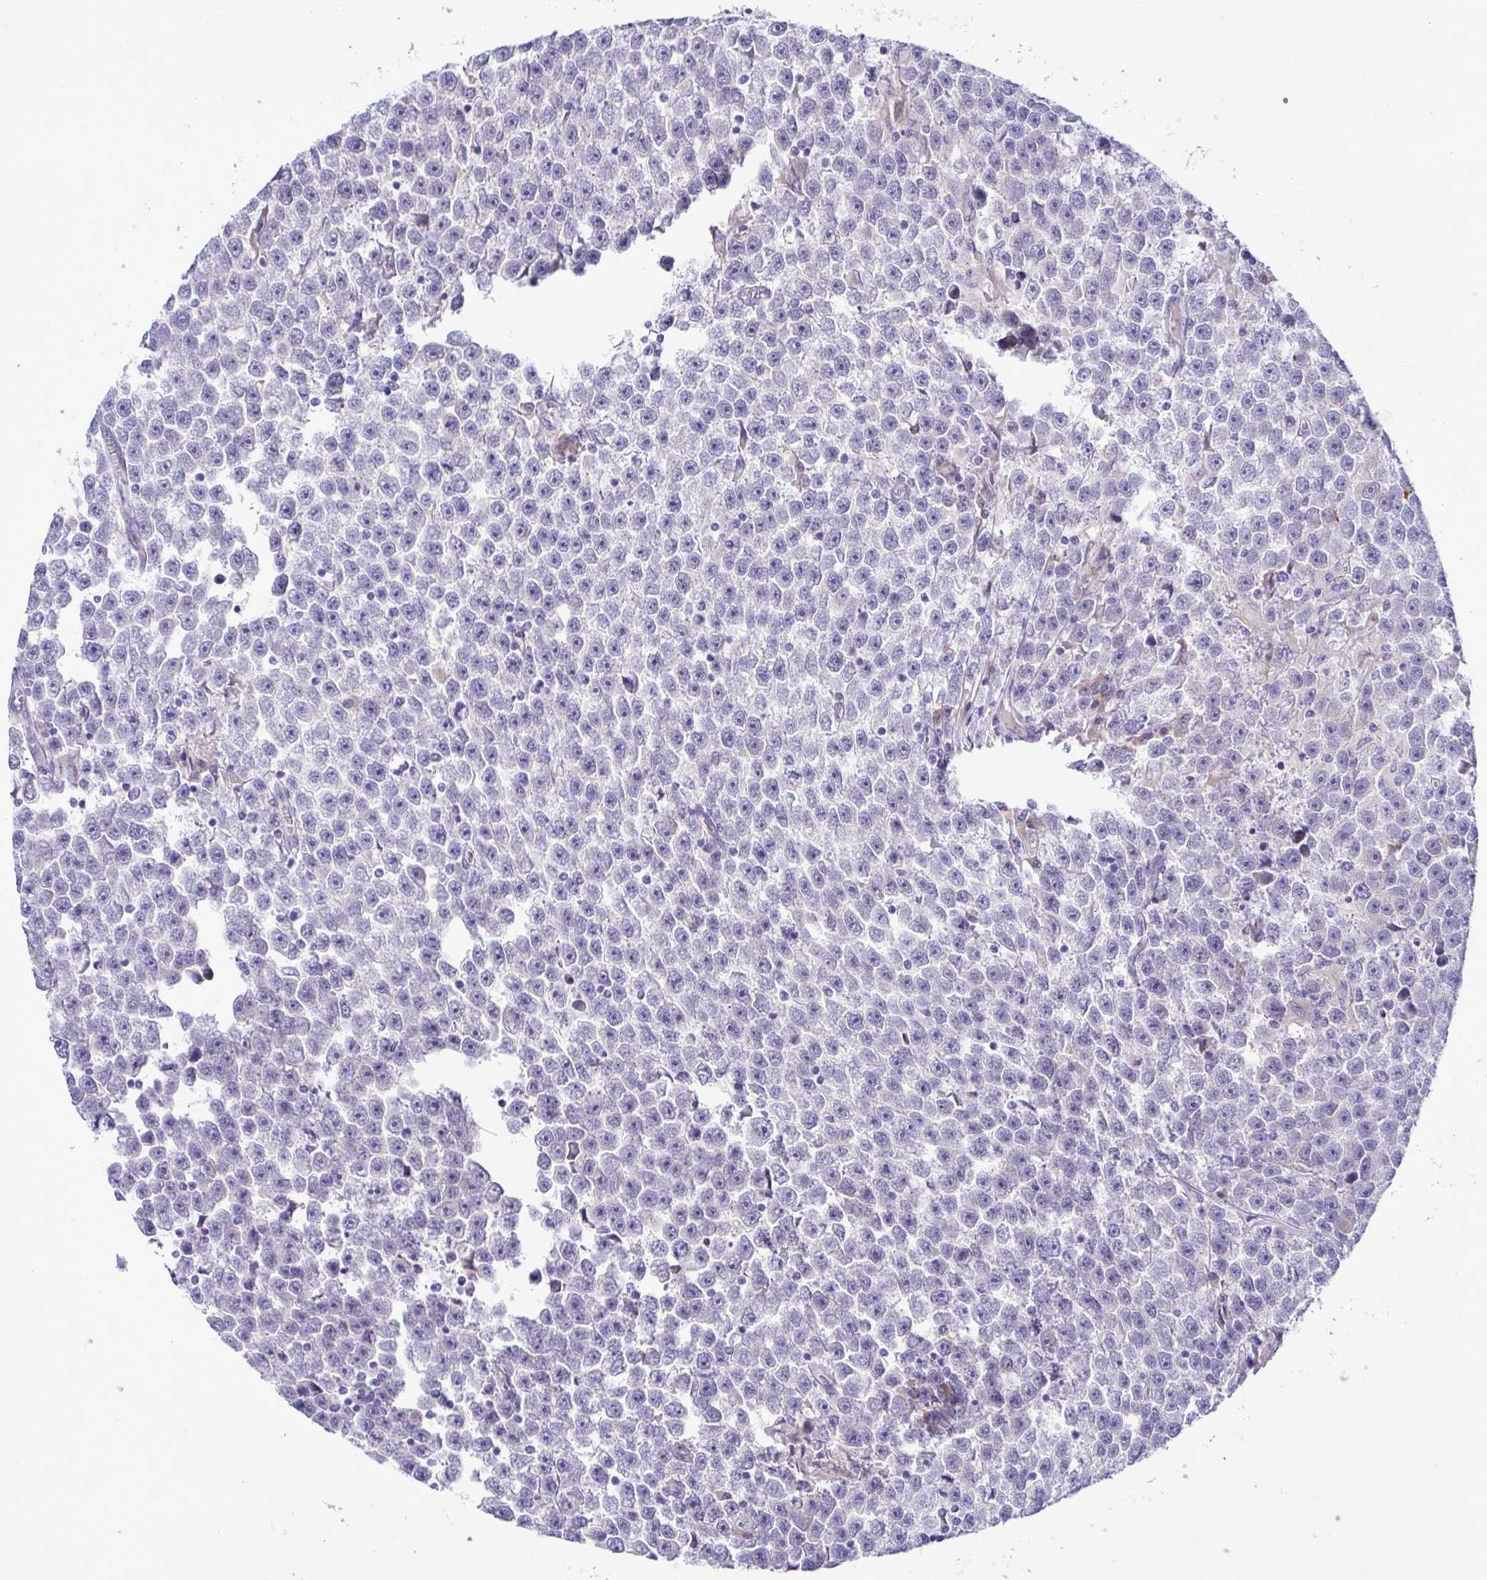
{"staining": {"intensity": "negative", "quantity": "none", "location": "none"}, "tissue": "testis cancer", "cell_type": "Tumor cells", "image_type": "cancer", "snomed": [{"axis": "morphology", "description": "Seminoma, NOS"}, {"axis": "topography", "description": "Testis"}], "caption": "Immunohistochemistry photomicrograph of neoplastic tissue: human testis seminoma stained with DAB (3,3'-diaminobenzidine) exhibits no significant protein expression in tumor cells.", "gene": "FAM86B1", "patient": {"sex": "male", "age": 31}}